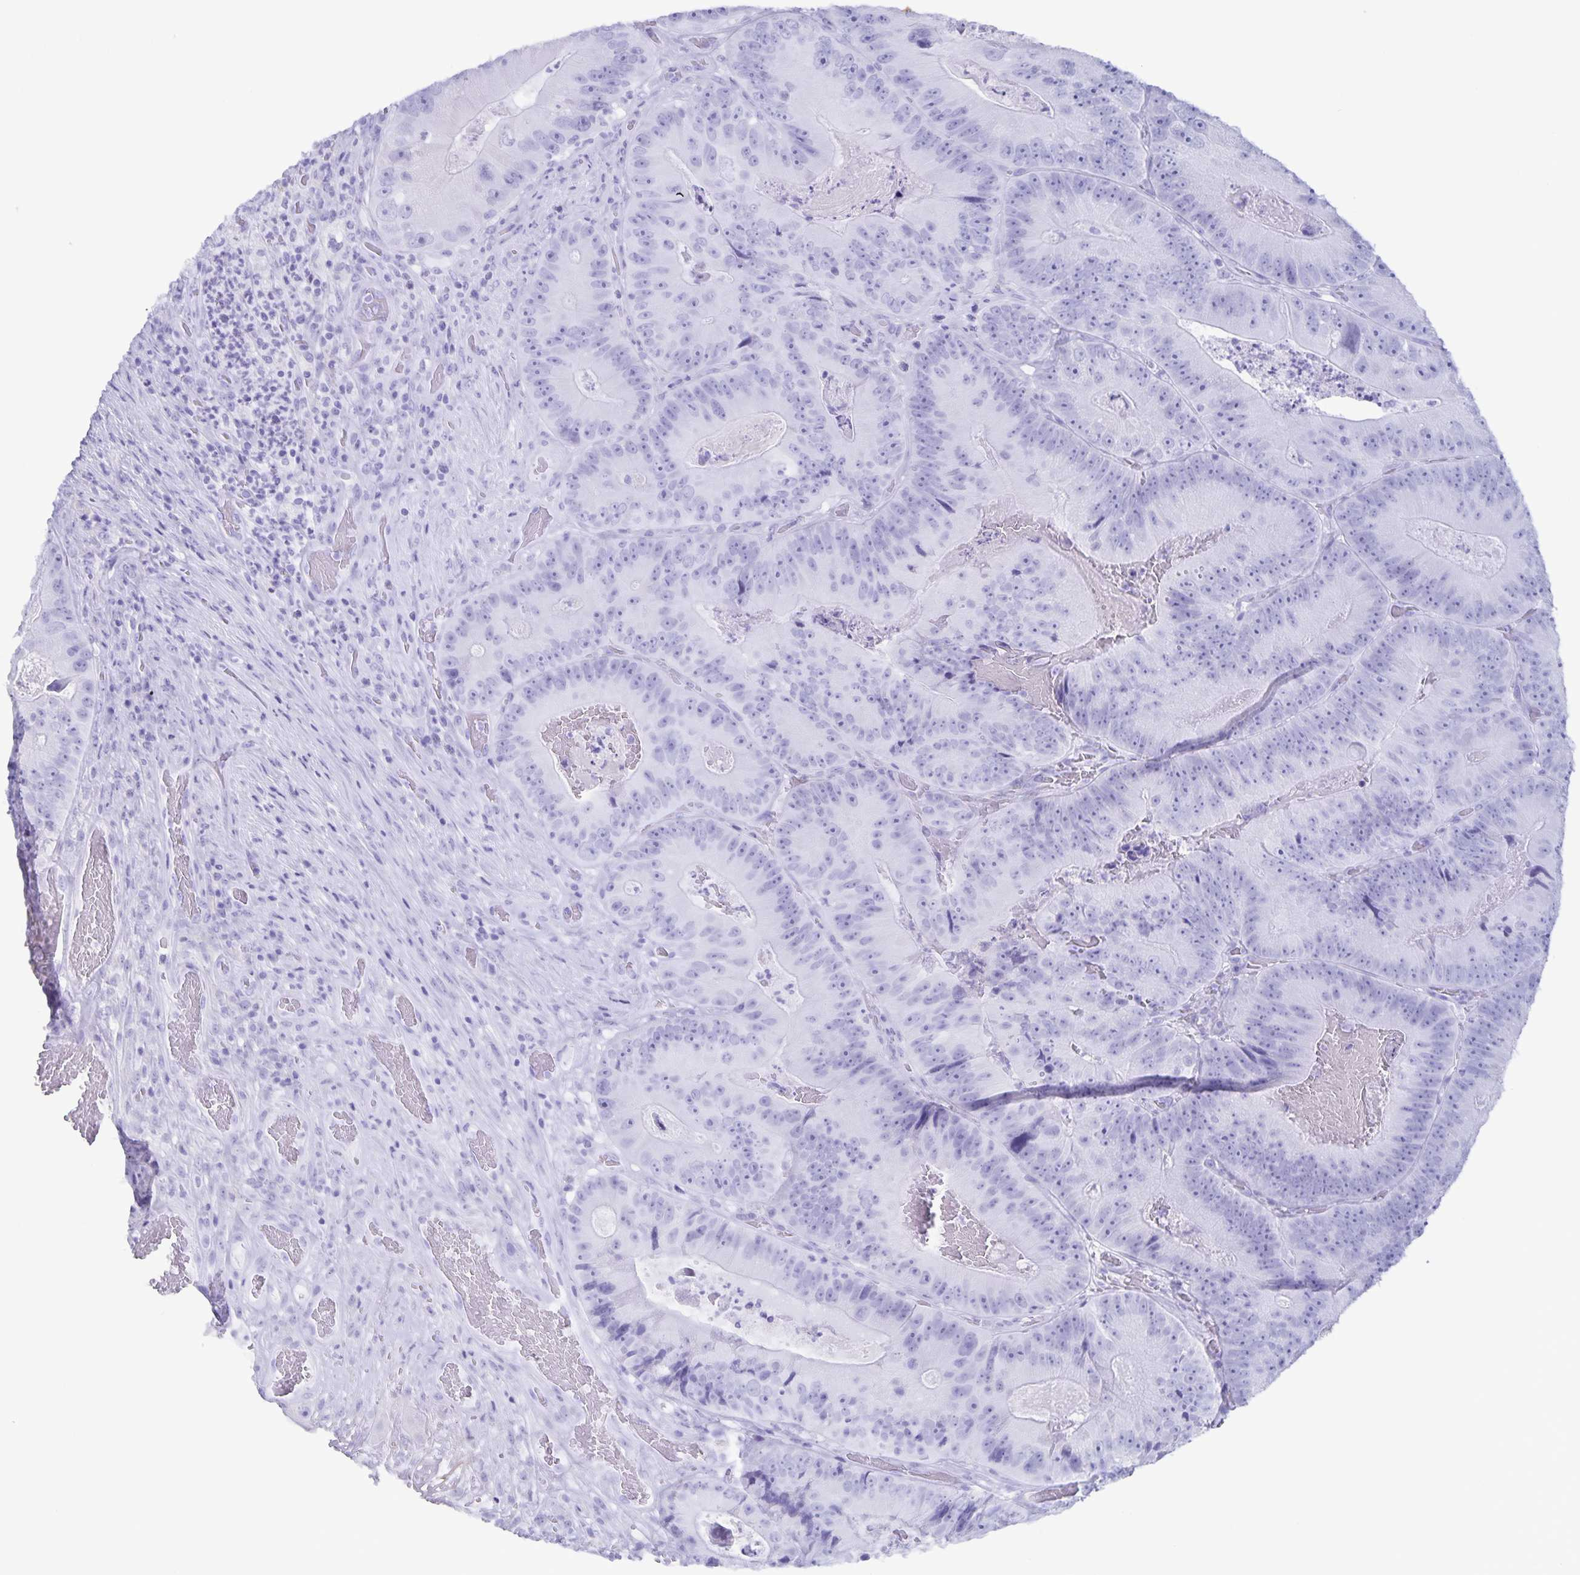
{"staining": {"intensity": "negative", "quantity": "none", "location": "none"}, "tissue": "colorectal cancer", "cell_type": "Tumor cells", "image_type": "cancer", "snomed": [{"axis": "morphology", "description": "Adenocarcinoma, NOS"}, {"axis": "topography", "description": "Colon"}], "caption": "Immunohistochemical staining of colorectal adenocarcinoma demonstrates no significant expression in tumor cells. The staining was performed using DAB to visualize the protein expression in brown, while the nuclei were stained in blue with hematoxylin (Magnification: 20x).", "gene": "AQP4", "patient": {"sex": "female", "age": 86}}